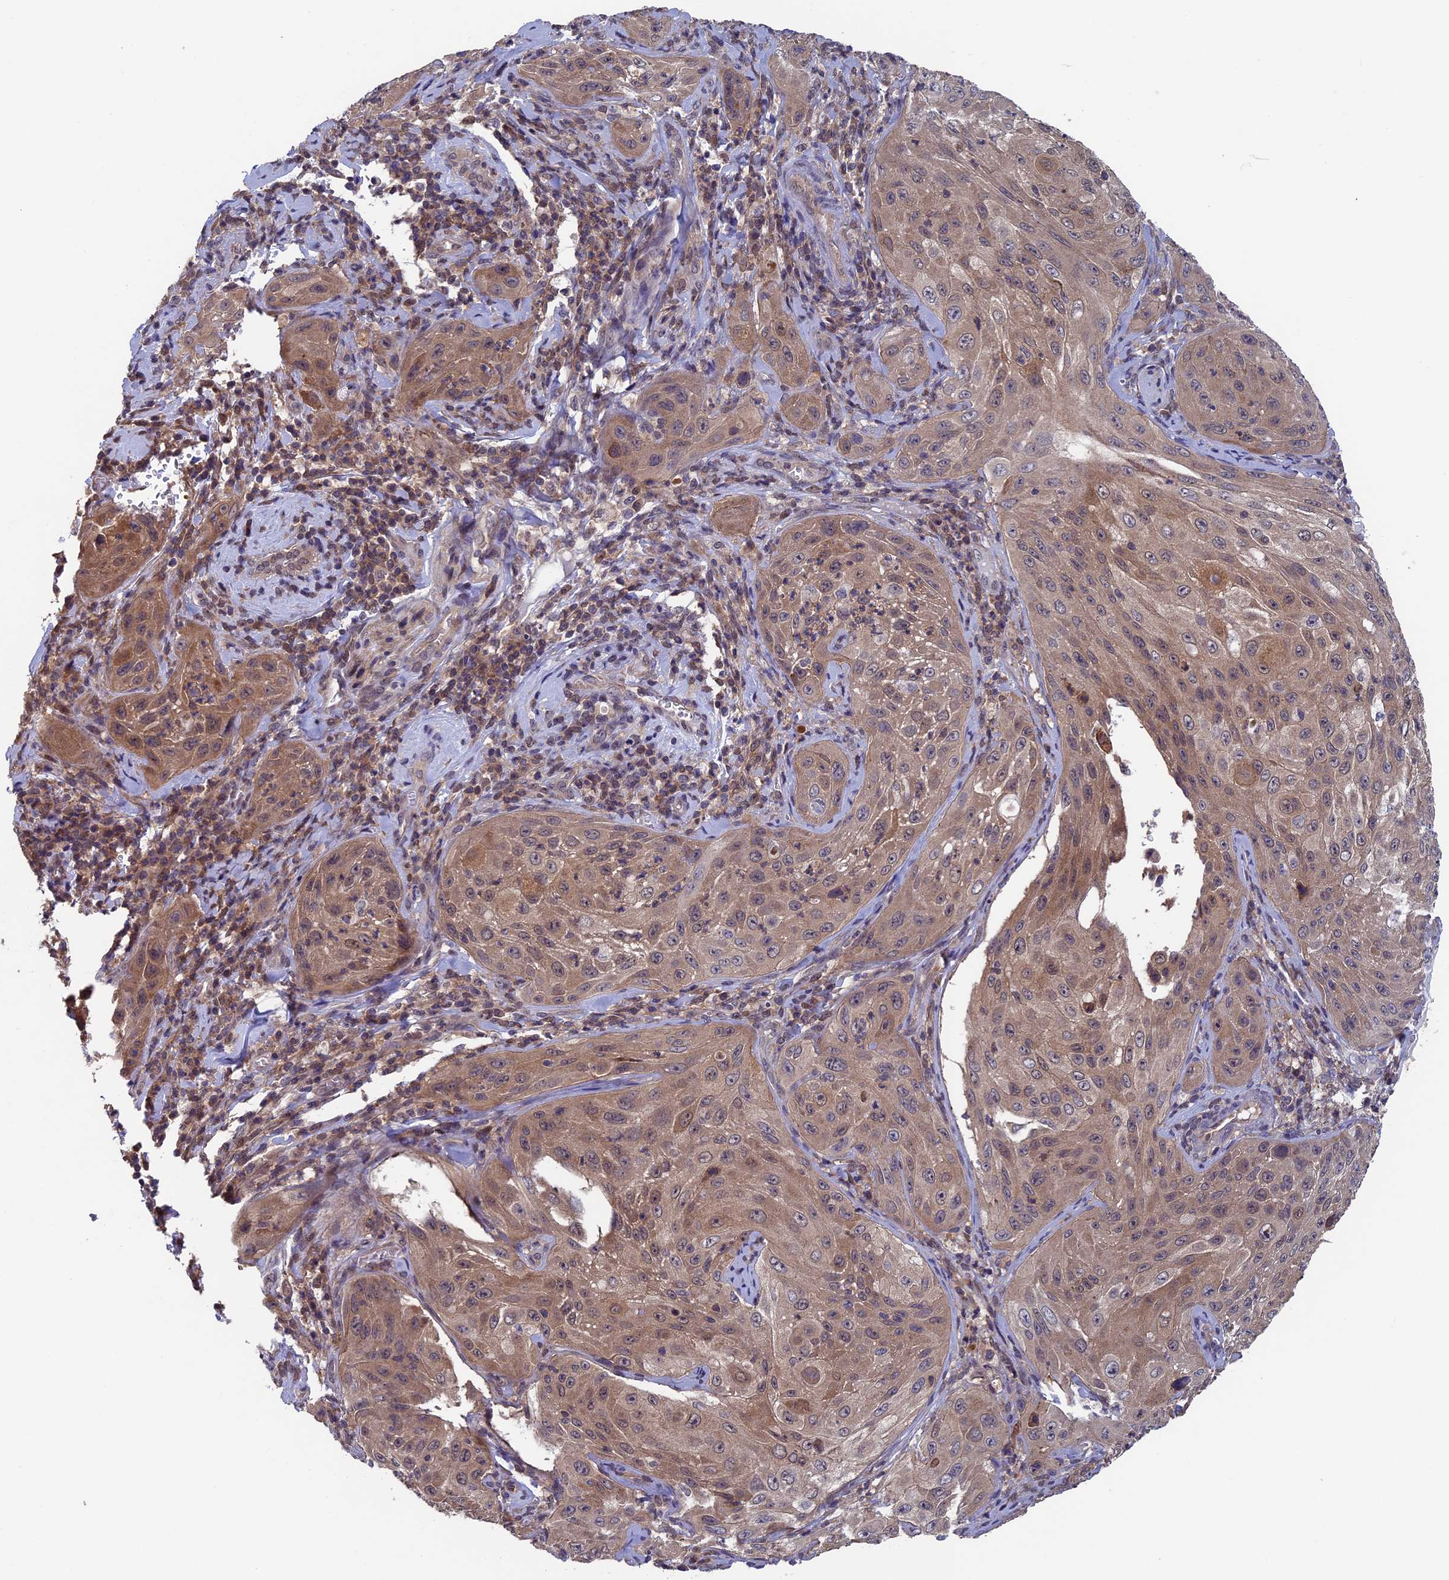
{"staining": {"intensity": "moderate", "quantity": ">75%", "location": "cytoplasmic/membranous"}, "tissue": "cervical cancer", "cell_type": "Tumor cells", "image_type": "cancer", "snomed": [{"axis": "morphology", "description": "Squamous cell carcinoma, NOS"}, {"axis": "topography", "description": "Cervix"}], "caption": "High-power microscopy captured an immunohistochemistry image of cervical cancer (squamous cell carcinoma), revealing moderate cytoplasmic/membranous positivity in approximately >75% of tumor cells.", "gene": "LCMT1", "patient": {"sex": "female", "age": 42}}